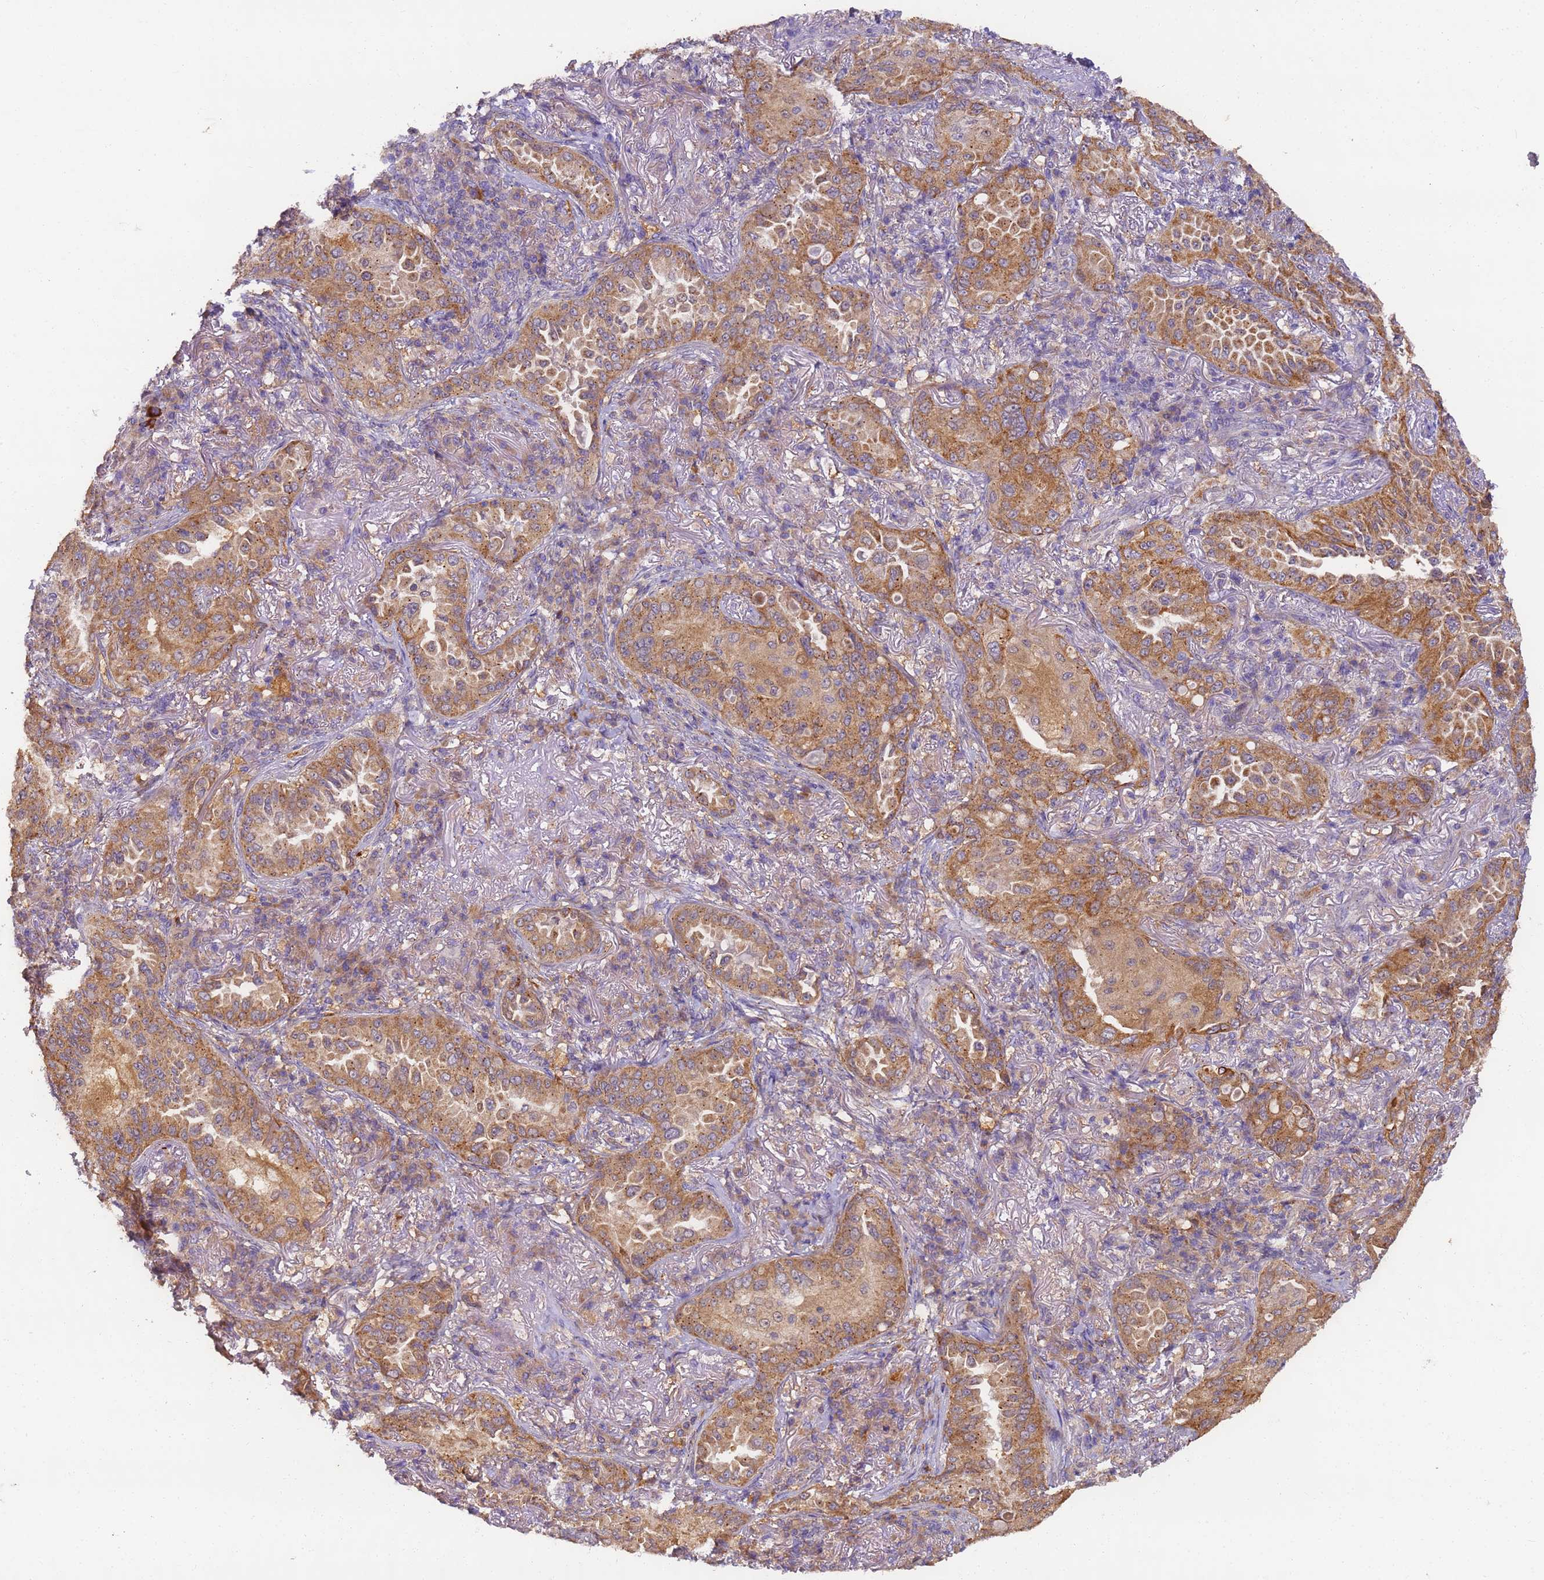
{"staining": {"intensity": "moderate", "quantity": ">75%", "location": "cytoplasmic/membranous"}, "tissue": "lung cancer", "cell_type": "Tumor cells", "image_type": "cancer", "snomed": [{"axis": "morphology", "description": "Adenocarcinoma, NOS"}, {"axis": "topography", "description": "Lung"}], "caption": "A photomicrograph of human lung cancer stained for a protein demonstrates moderate cytoplasmic/membranous brown staining in tumor cells. The staining is performed using DAB (3,3'-diaminobenzidine) brown chromogen to label protein expression. The nuclei are counter-stained blue using hematoxylin.", "gene": "TIGAR", "patient": {"sex": "female", "age": 69}}